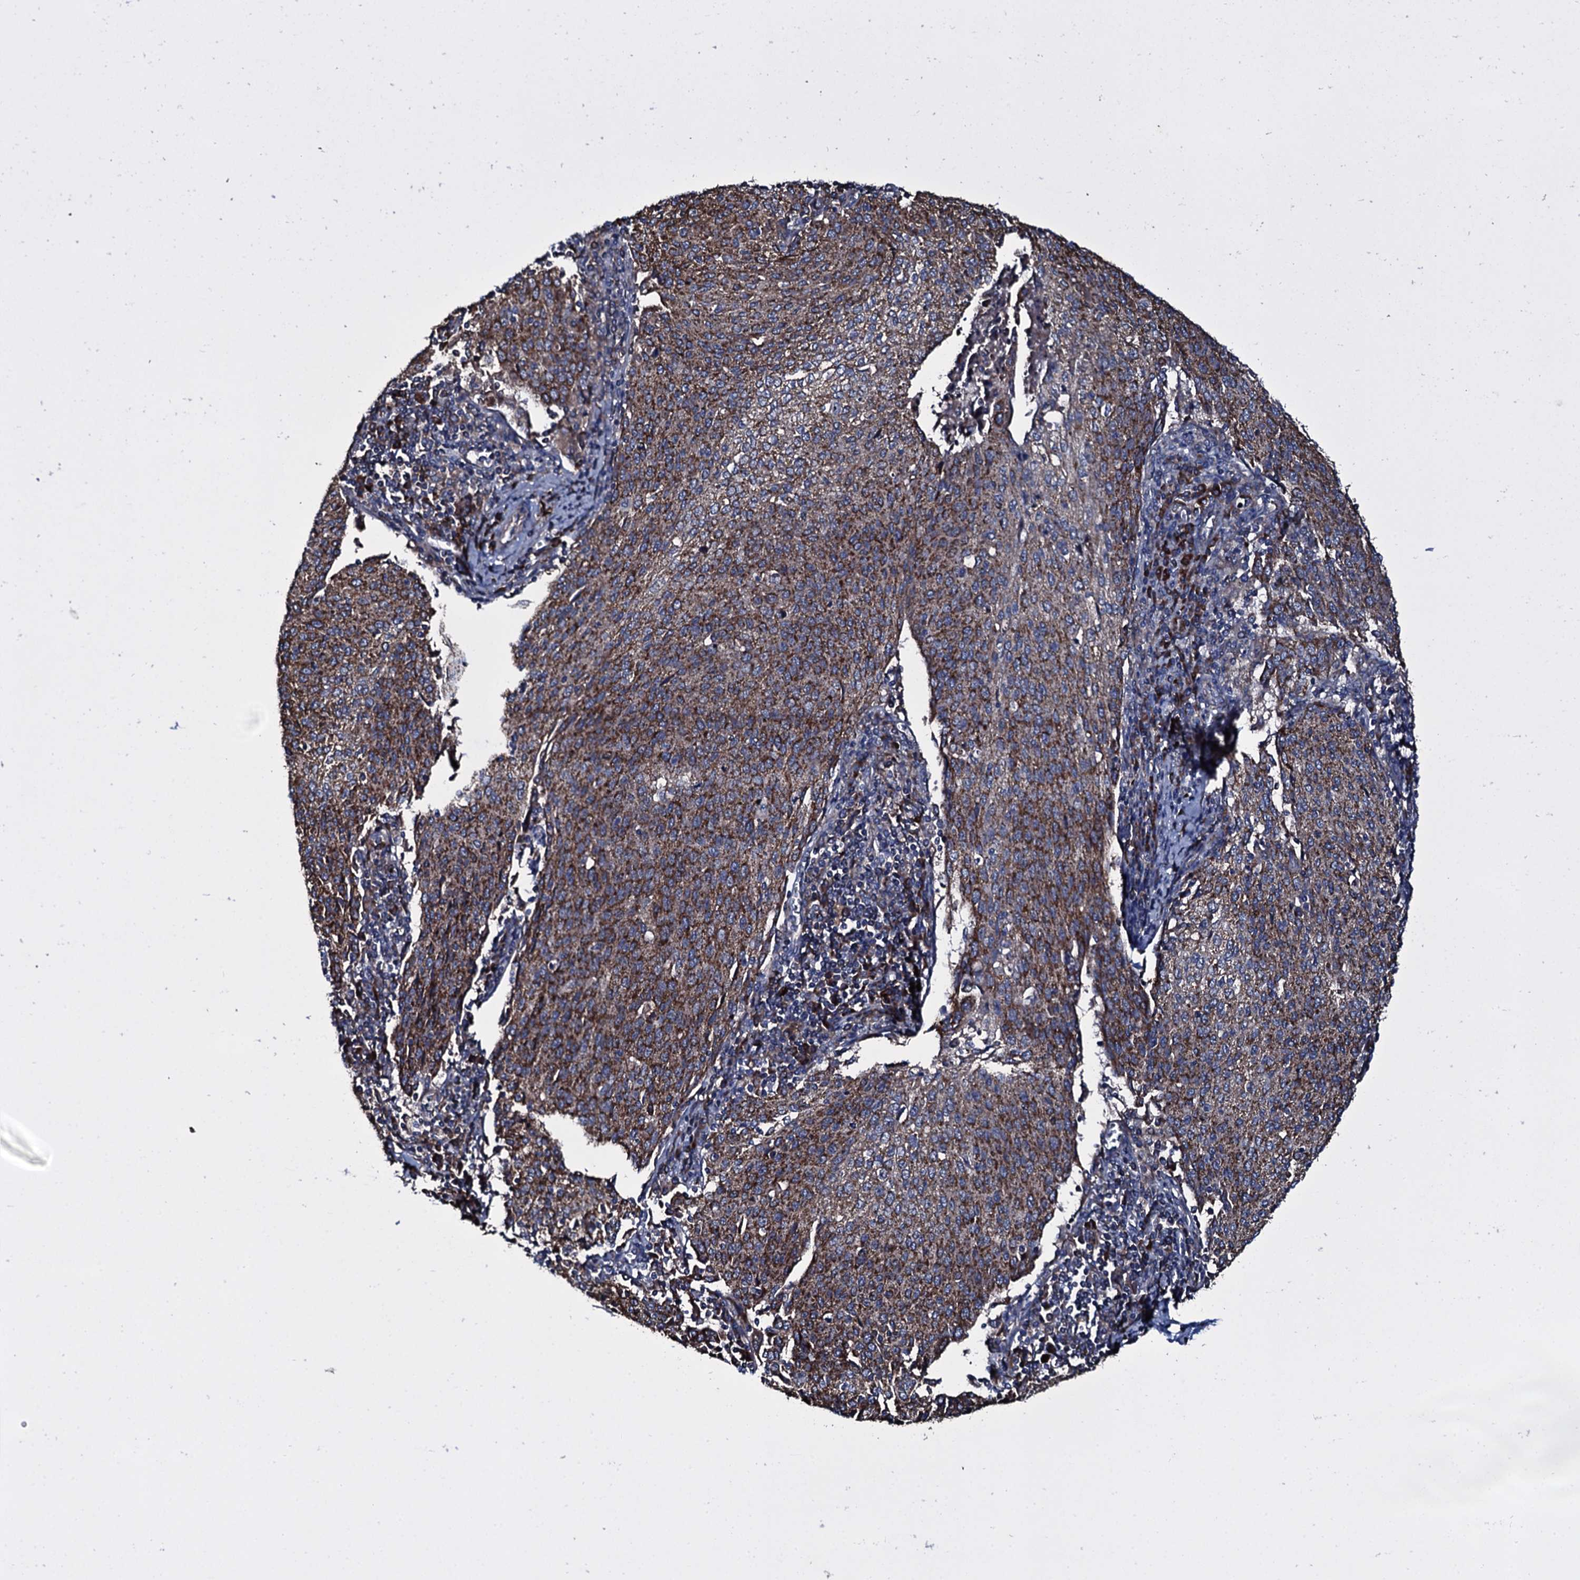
{"staining": {"intensity": "strong", "quantity": ">75%", "location": "cytoplasmic/membranous"}, "tissue": "cervical cancer", "cell_type": "Tumor cells", "image_type": "cancer", "snomed": [{"axis": "morphology", "description": "Squamous cell carcinoma, NOS"}, {"axis": "topography", "description": "Cervix"}], "caption": "DAB immunohistochemical staining of cervical cancer (squamous cell carcinoma) exhibits strong cytoplasmic/membranous protein staining in approximately >75% of tumor cells.", "gene": "ACSS3", "patient": {"sex": "female", "age": 46}}